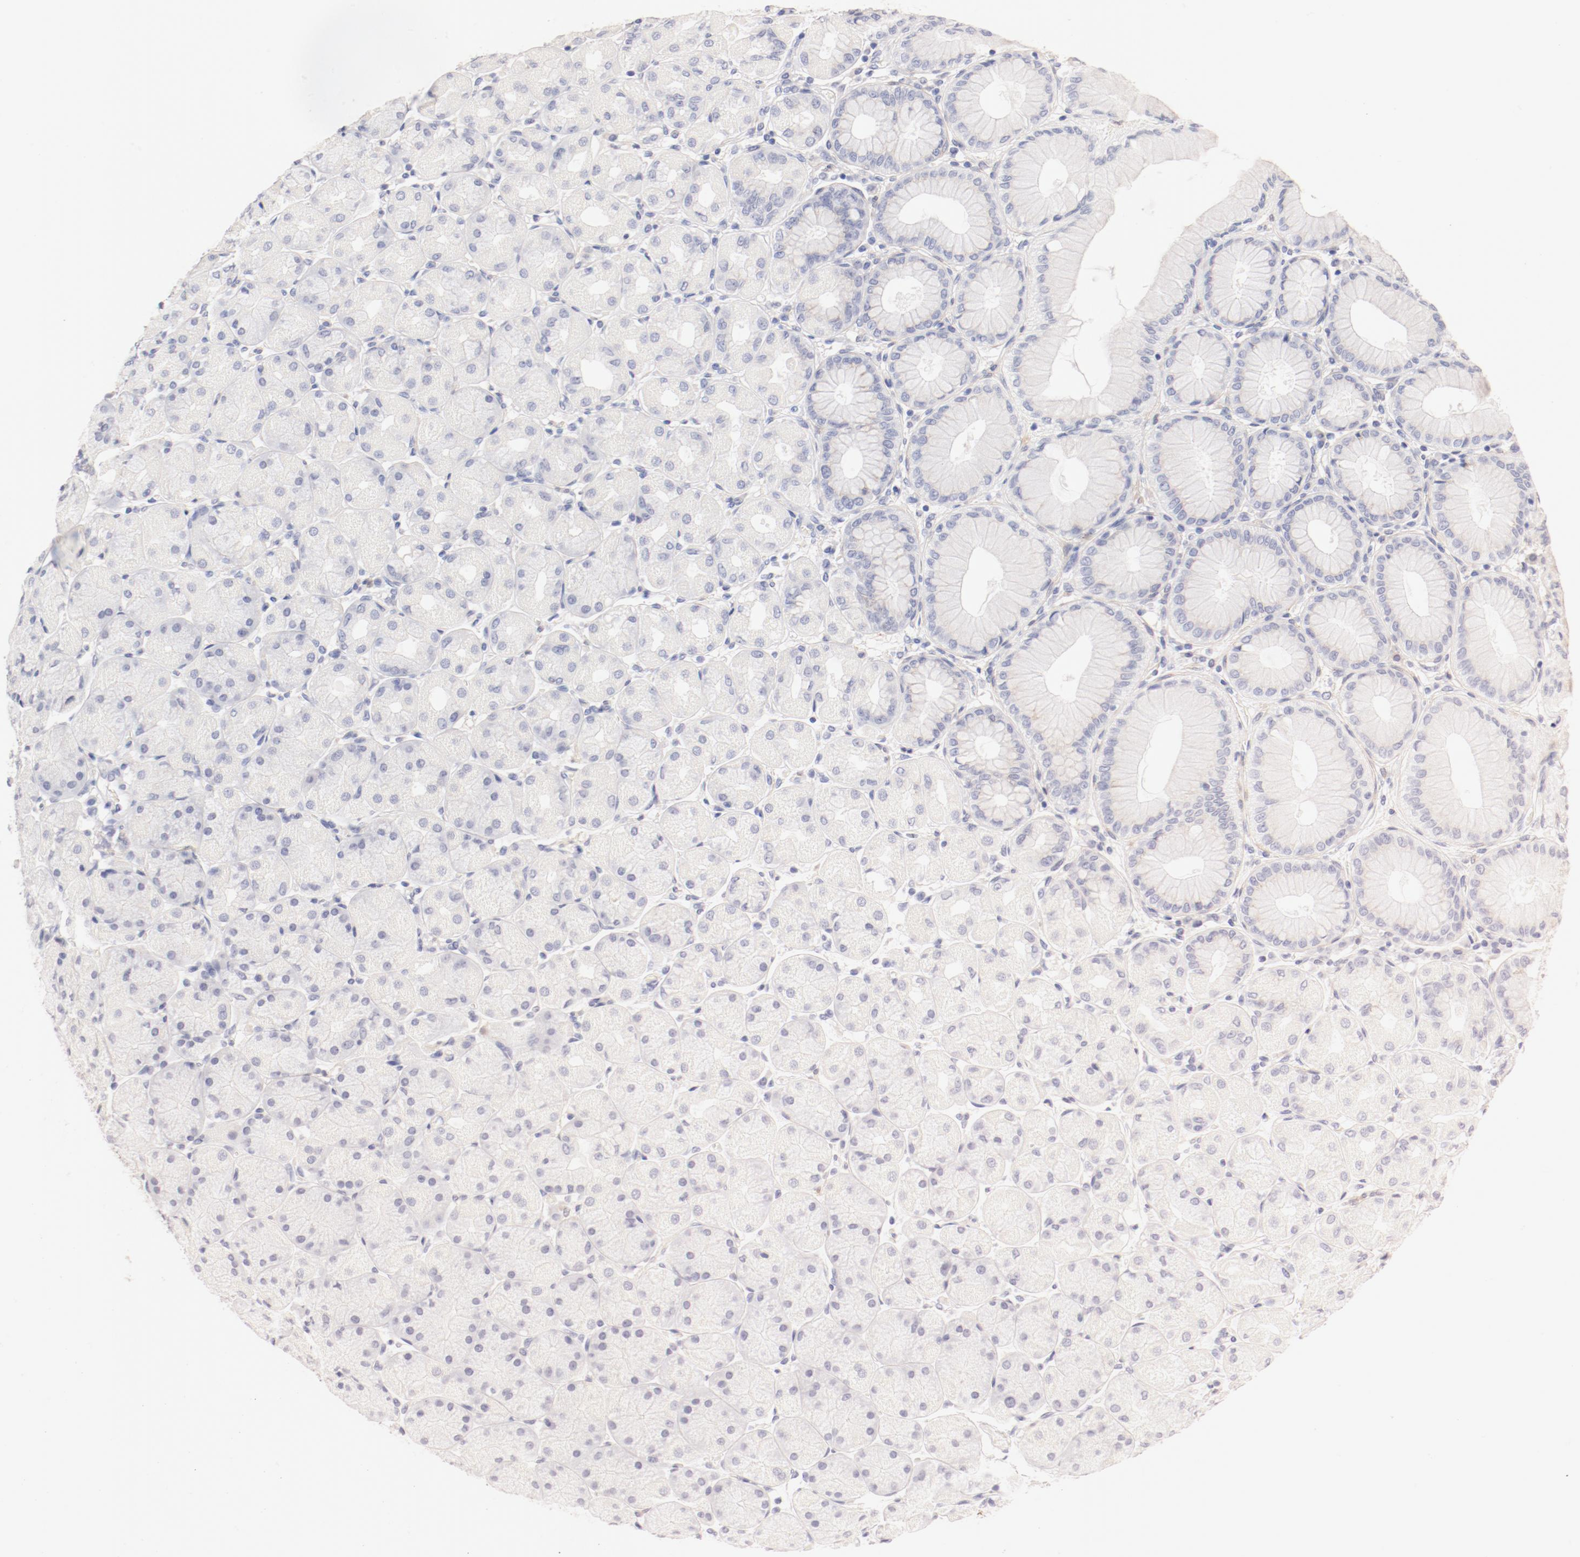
{"staining": {"intensity": "negative", "quantity": "none", "location": "none"}, "tissue": "stomach", "cell_type": "Glandular cells", "image_type": "normal", "snomed": [{"axis": "morphology", "description": "Normal tissue, NOS"}, {"axis": "topography", "description": "Stomach, upper"}], "caption": "Micrograph shows no significant protein positivity in glandular cells of unremarkable stomach.", "gene": "HOMER1", "patient": {"sex": "female", "age": 56}}